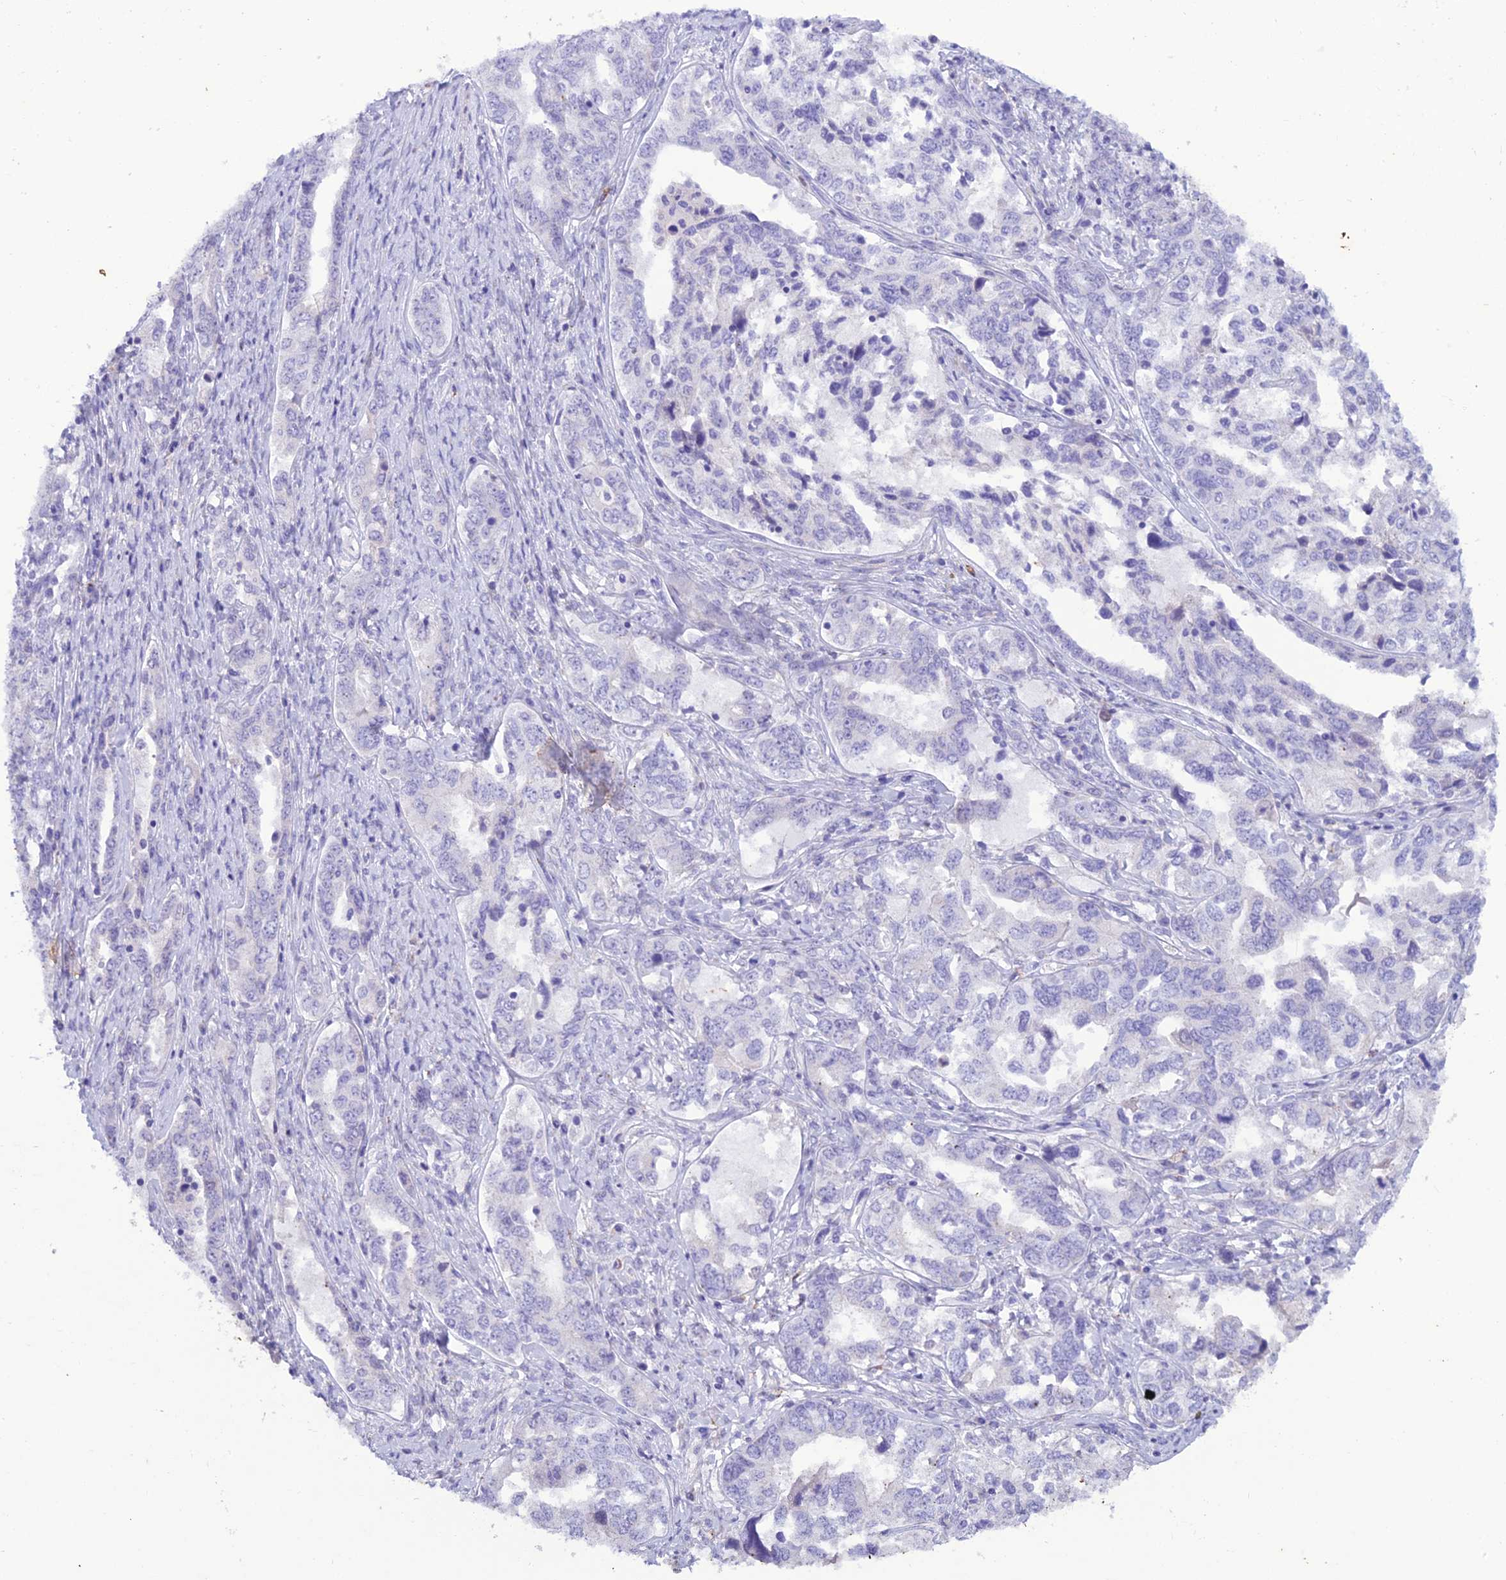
{"staining": {"intensity": "negative", "quantity": "none", "location": "none"}, "tissue": "ovarian cancer", "cell_type": "Tumor cells", "image_type": "cancer", "snomed": [{"axis": "morphology", "description": "Carcinoma, endometroid"}, {"axis": "topography", "description": "Ovary"}], "caption": "IHC photomicrograph of human ovarian cancer (endometroid carcinoma) stained for a protein (brown), which exhibits no staining in tumor cells.", "gene": "IFT172", "patient": {"sex": "female", "age": 62}}